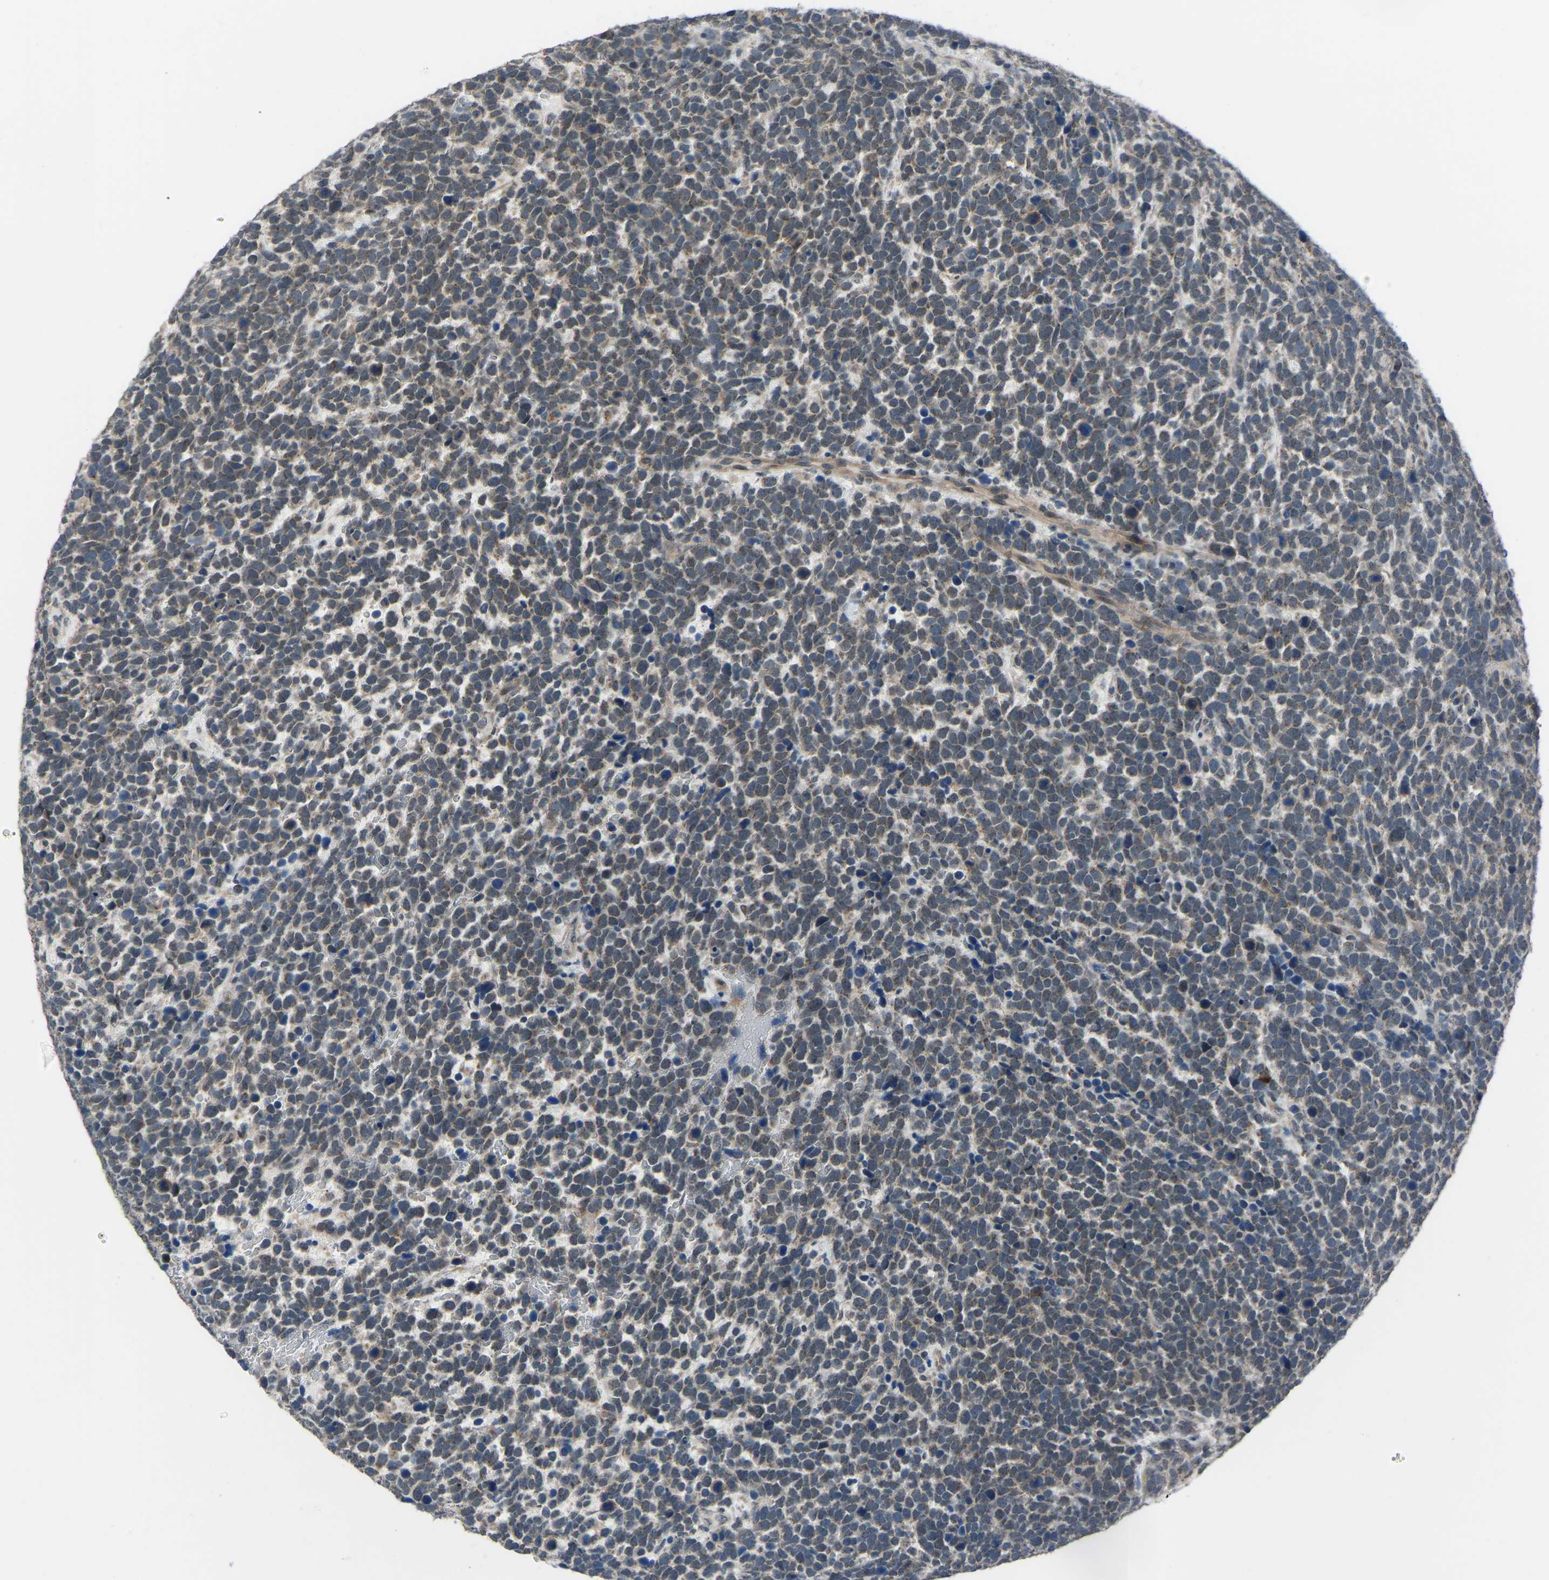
{"staining": {"intensity": "weak", "quantity": ">75%", "location": "cytoplasmic/membranous"}, "tissue": "urothelial cancer", "cell_type": "Tumor cells", "image_type": "cancer", "snomed": [{"axis": "morphology", "description": "Urothelial carcinoma, High grade"}, {"axis": "topography", "description": "Urinary bladder"}], "caption": "This micrograph shows high-grade urothelial carcinoma stained with immunohistochemistry (IHC) to label a protein in brown. The cytoplasmic/membranous of tumor cells show weak positivity for the protein. Nuclei are counter-stained blue.", "gene": "CDK2AP1", "patient": {"sex": "female", "age": 82}}